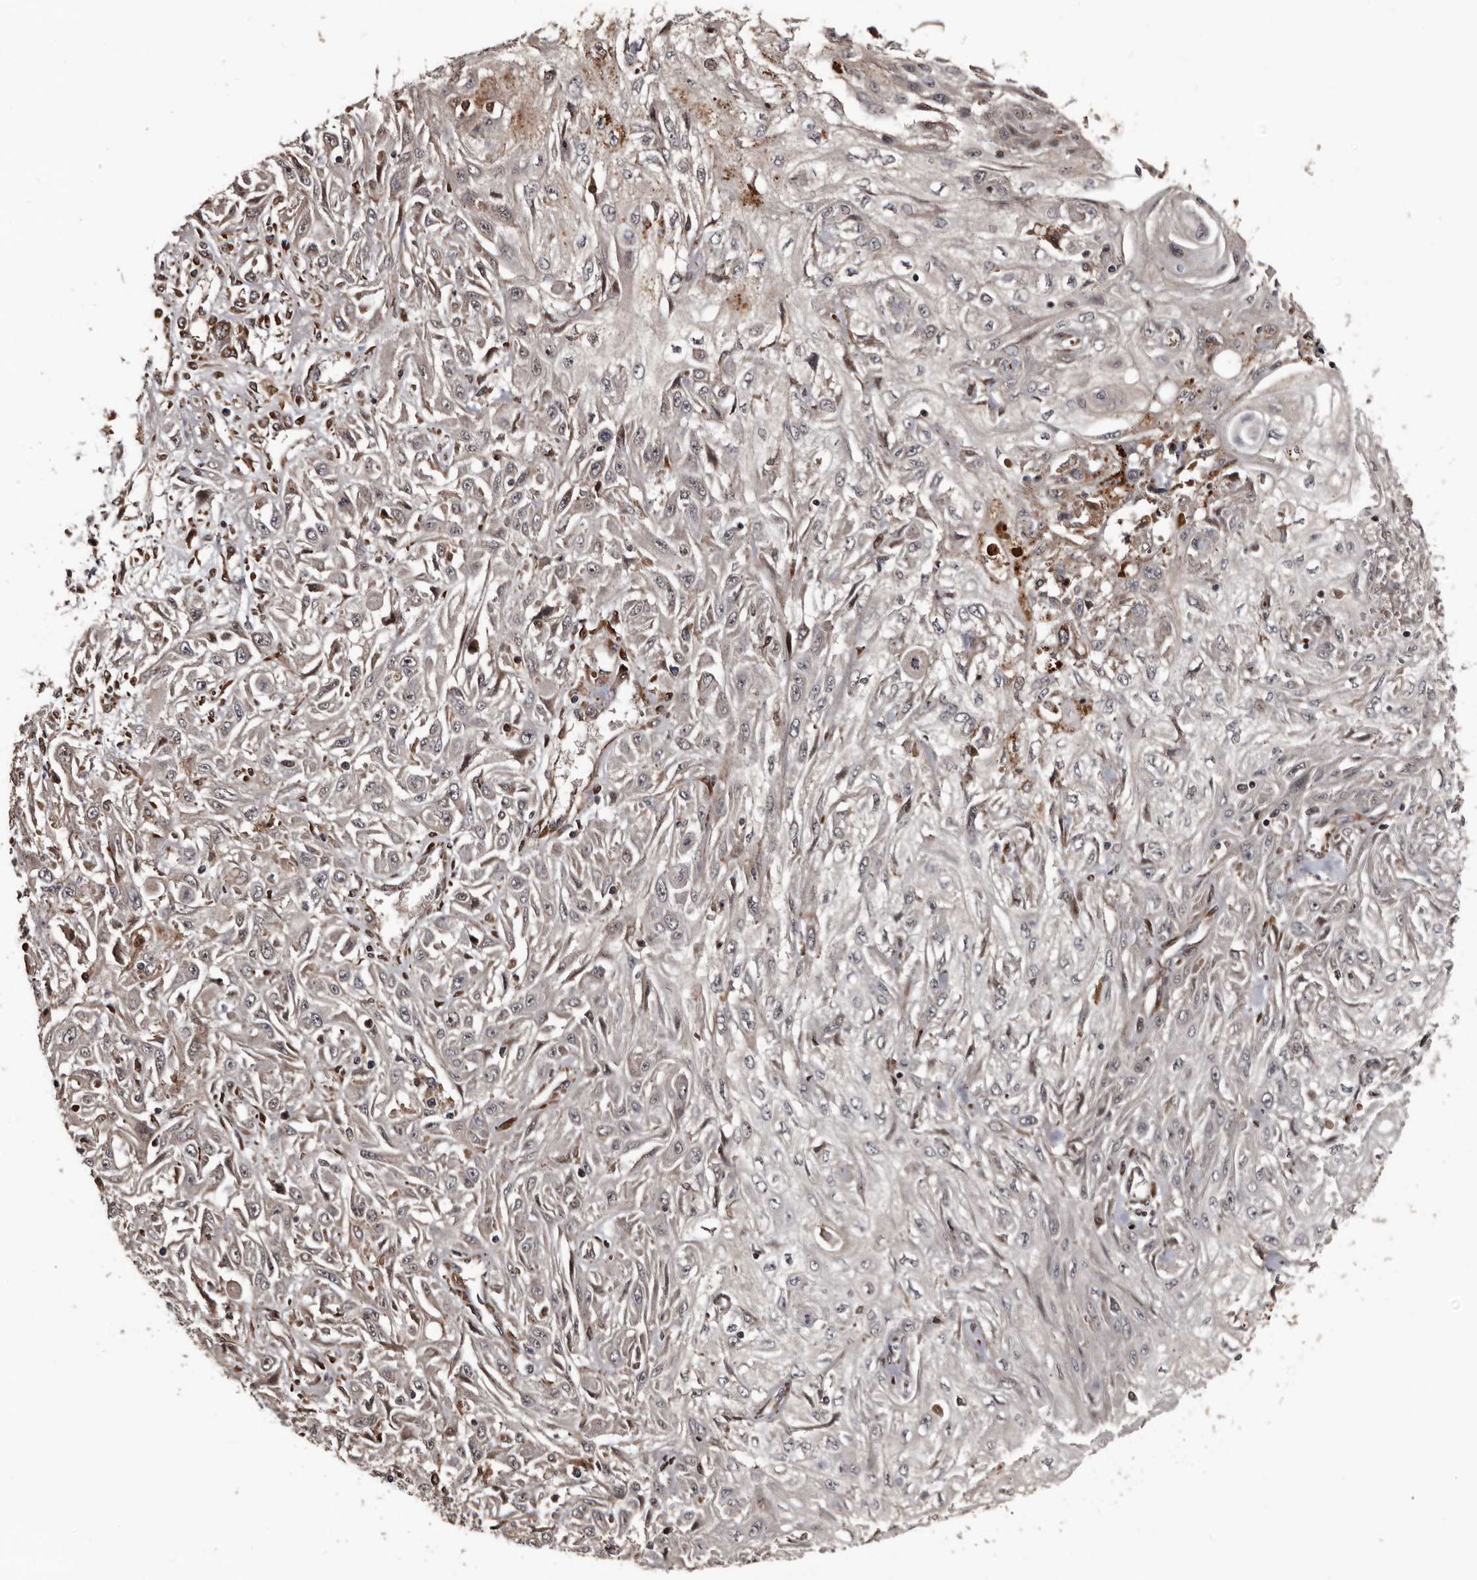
{"staining": {"intensity": "negative", "quantity": "none", "location": "none"}, "tissue": "skin cancer", "cell_type": "Tumor cells", "image_type": "cancer", "snomed": [{"axis": "morphology", "description": "Squamous cell carcinoma, NOS"}, {"axis": "morphology", "description": "Squamous cell carcinoma, metastatic, NOS"}, {"axis": "topography", "description": "Skin"}, {"axis": "topography", "description": "Lymph node"}], "caption": "DAB immunohistochemical staining of human metastatic squamous cell carcinoma (skin) exhibits no significant positivity in tumor cells. (DAB immunohistochemistry (IHC) visualized using brightfield microscopy, high magnification).", "gene": "SERTAD4", "patient": {"sex": "male", "age": 75}}